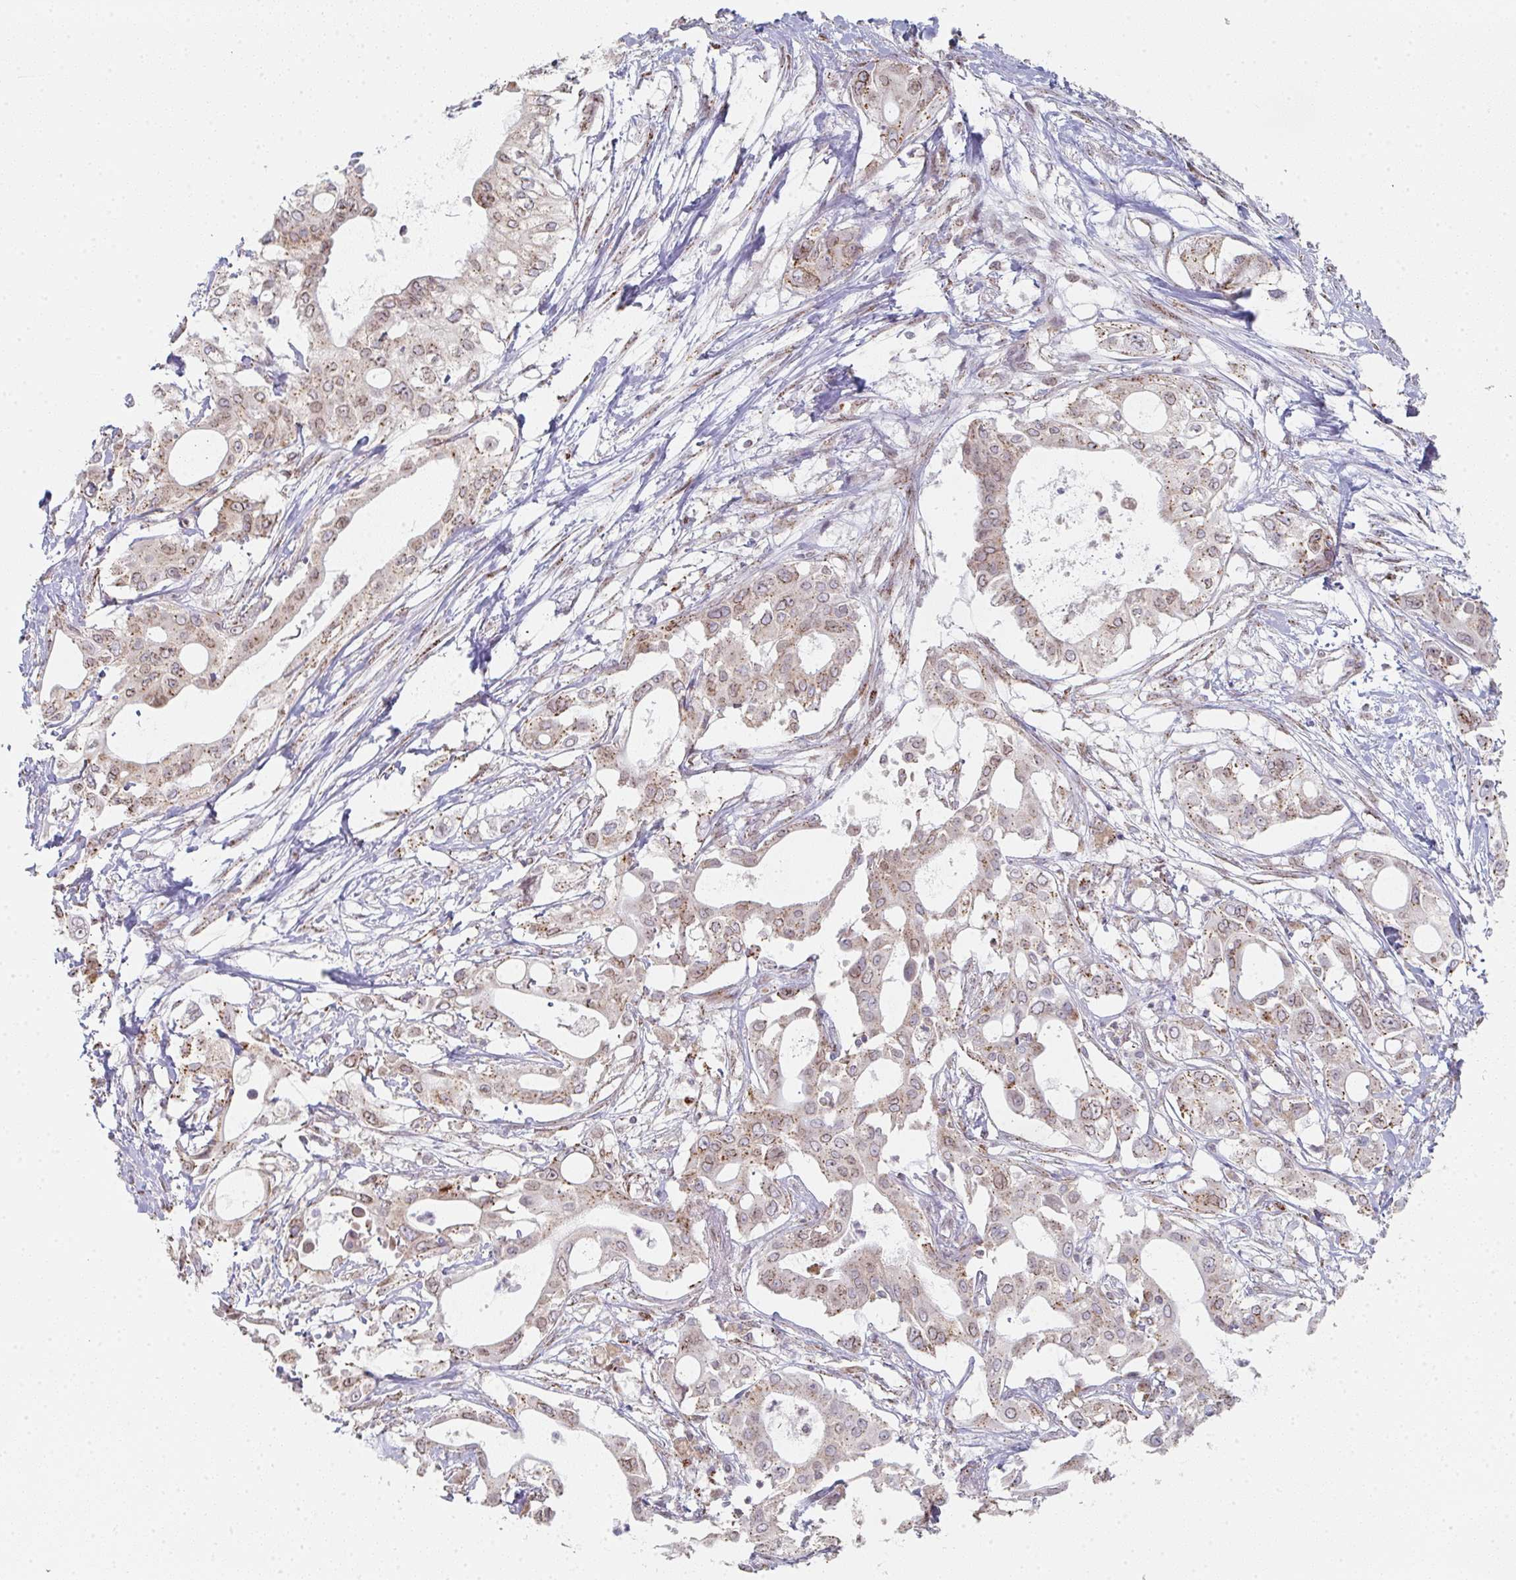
{"staining": {"intensity": "moderate", "quantity": ">75%", "location": "cytoplasmic/membranous"}, "tissue": "pancreatic cancer", "cell_type": "Tumor cells", "image_type": "cancer", "snomed": [{"axis": "morphology", "description": "Adenocarcinoma, NOS"}, {"axis": "topography", "description": "Pancreas"}], "caption": "Approximately >75% of tumor cells in adenocarcinoma (pancreatic) demonstrate moderate cytoplasmic/membranous protein positivity as visualized by brown immunohistochemical staining.", "gene": "ZNF526", "patient": {"sex": "female", "age": 68}}